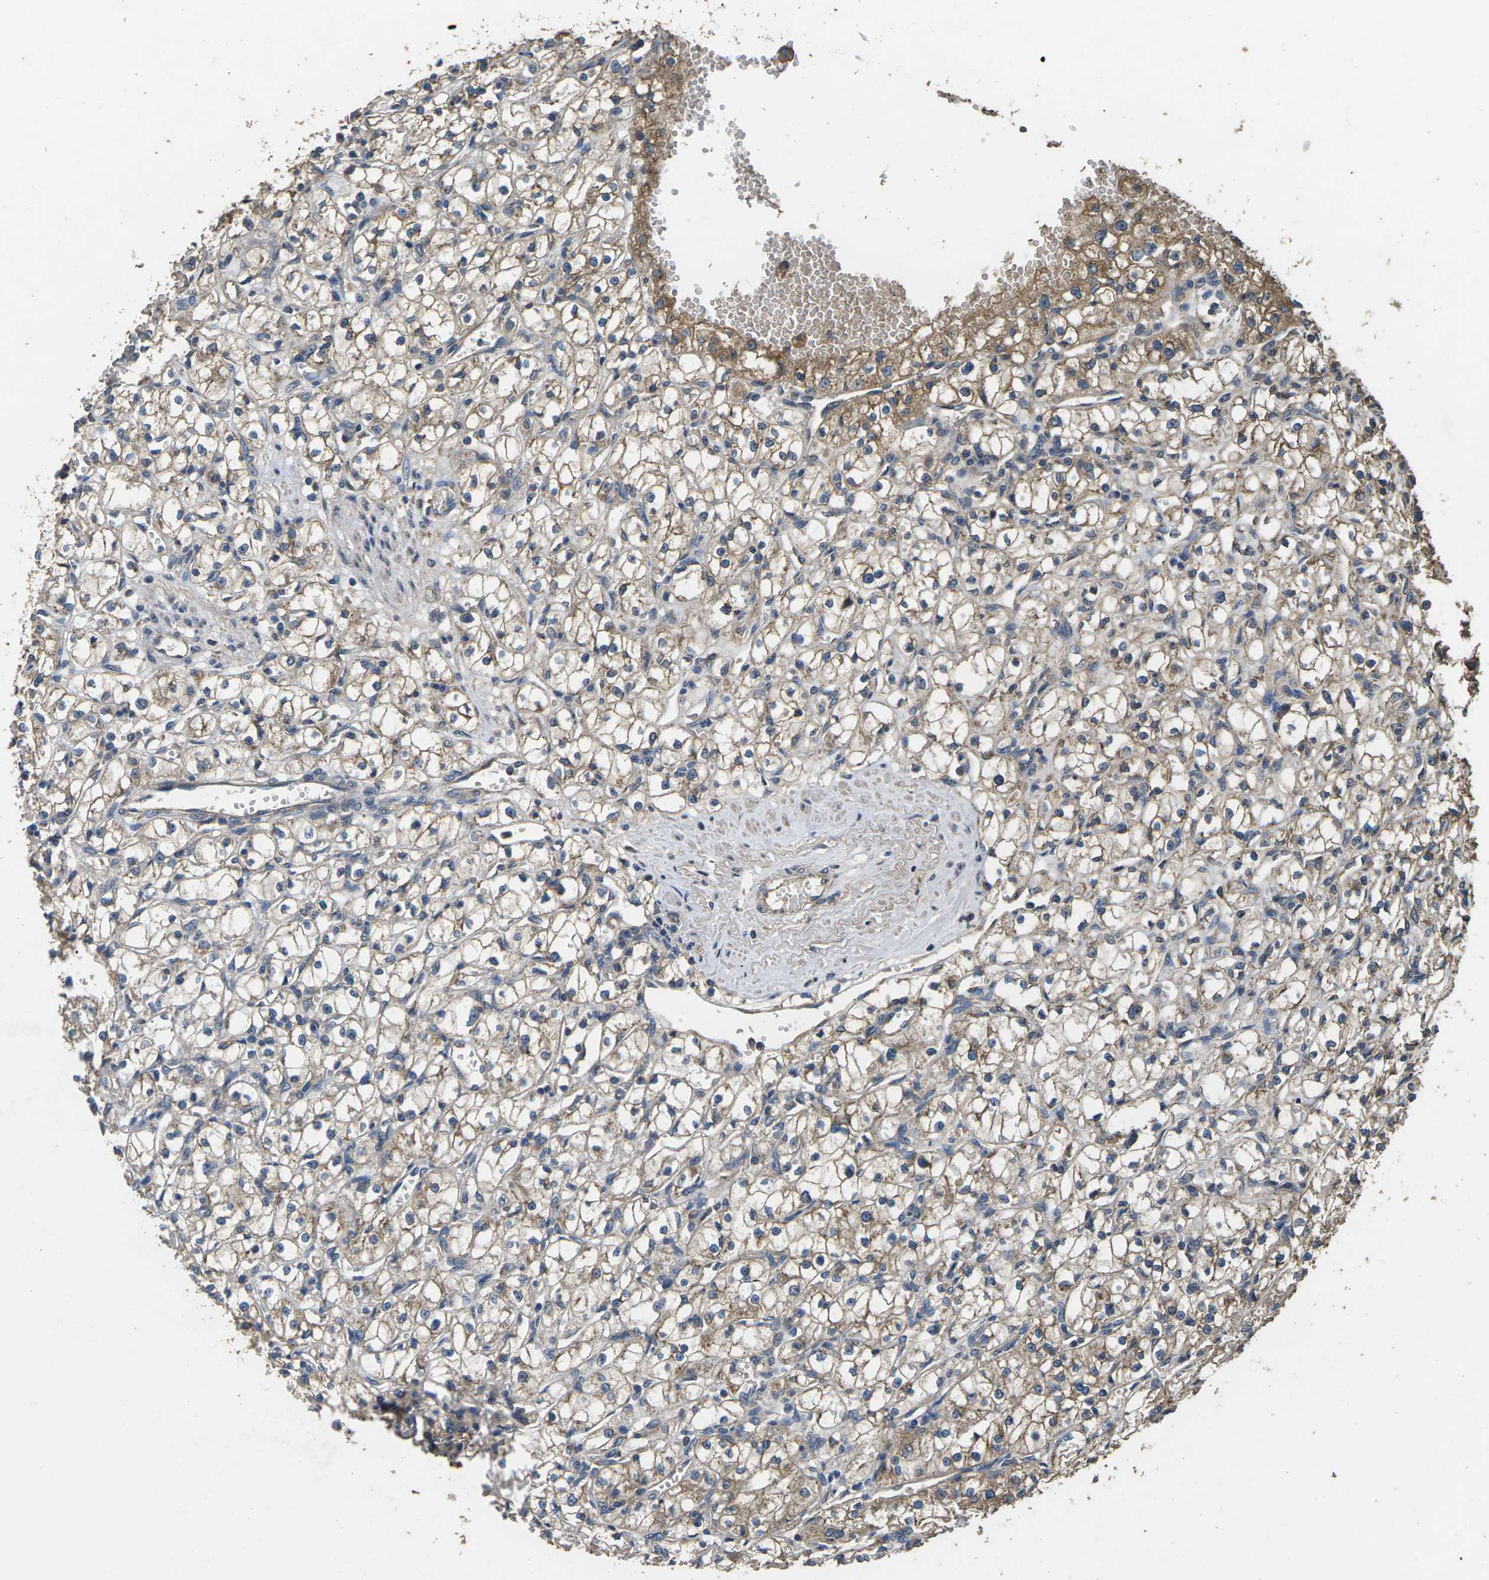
{"staining": {"intensity": "weak", "quantity": "25%-75%", "location": "cytoplasmic/membranous"}, "tissue": "renal cancer", "cell_type": "Tumor cells", "image_type": "cancer", "snomed": [{"axis": "morphology", "description": "Adenocarcinoma, NOS"}, {"axis": "topography", "description": "Kidney"}], "caption": "Human renal cancer (adenocarcinoma) stained with a brown dye displays weak cytoplasmic/membranous positive expression in about 25%-75% of tumor cells.", "gene": "B4GAT1", "patient": {"sex": "male", "age": 56}}